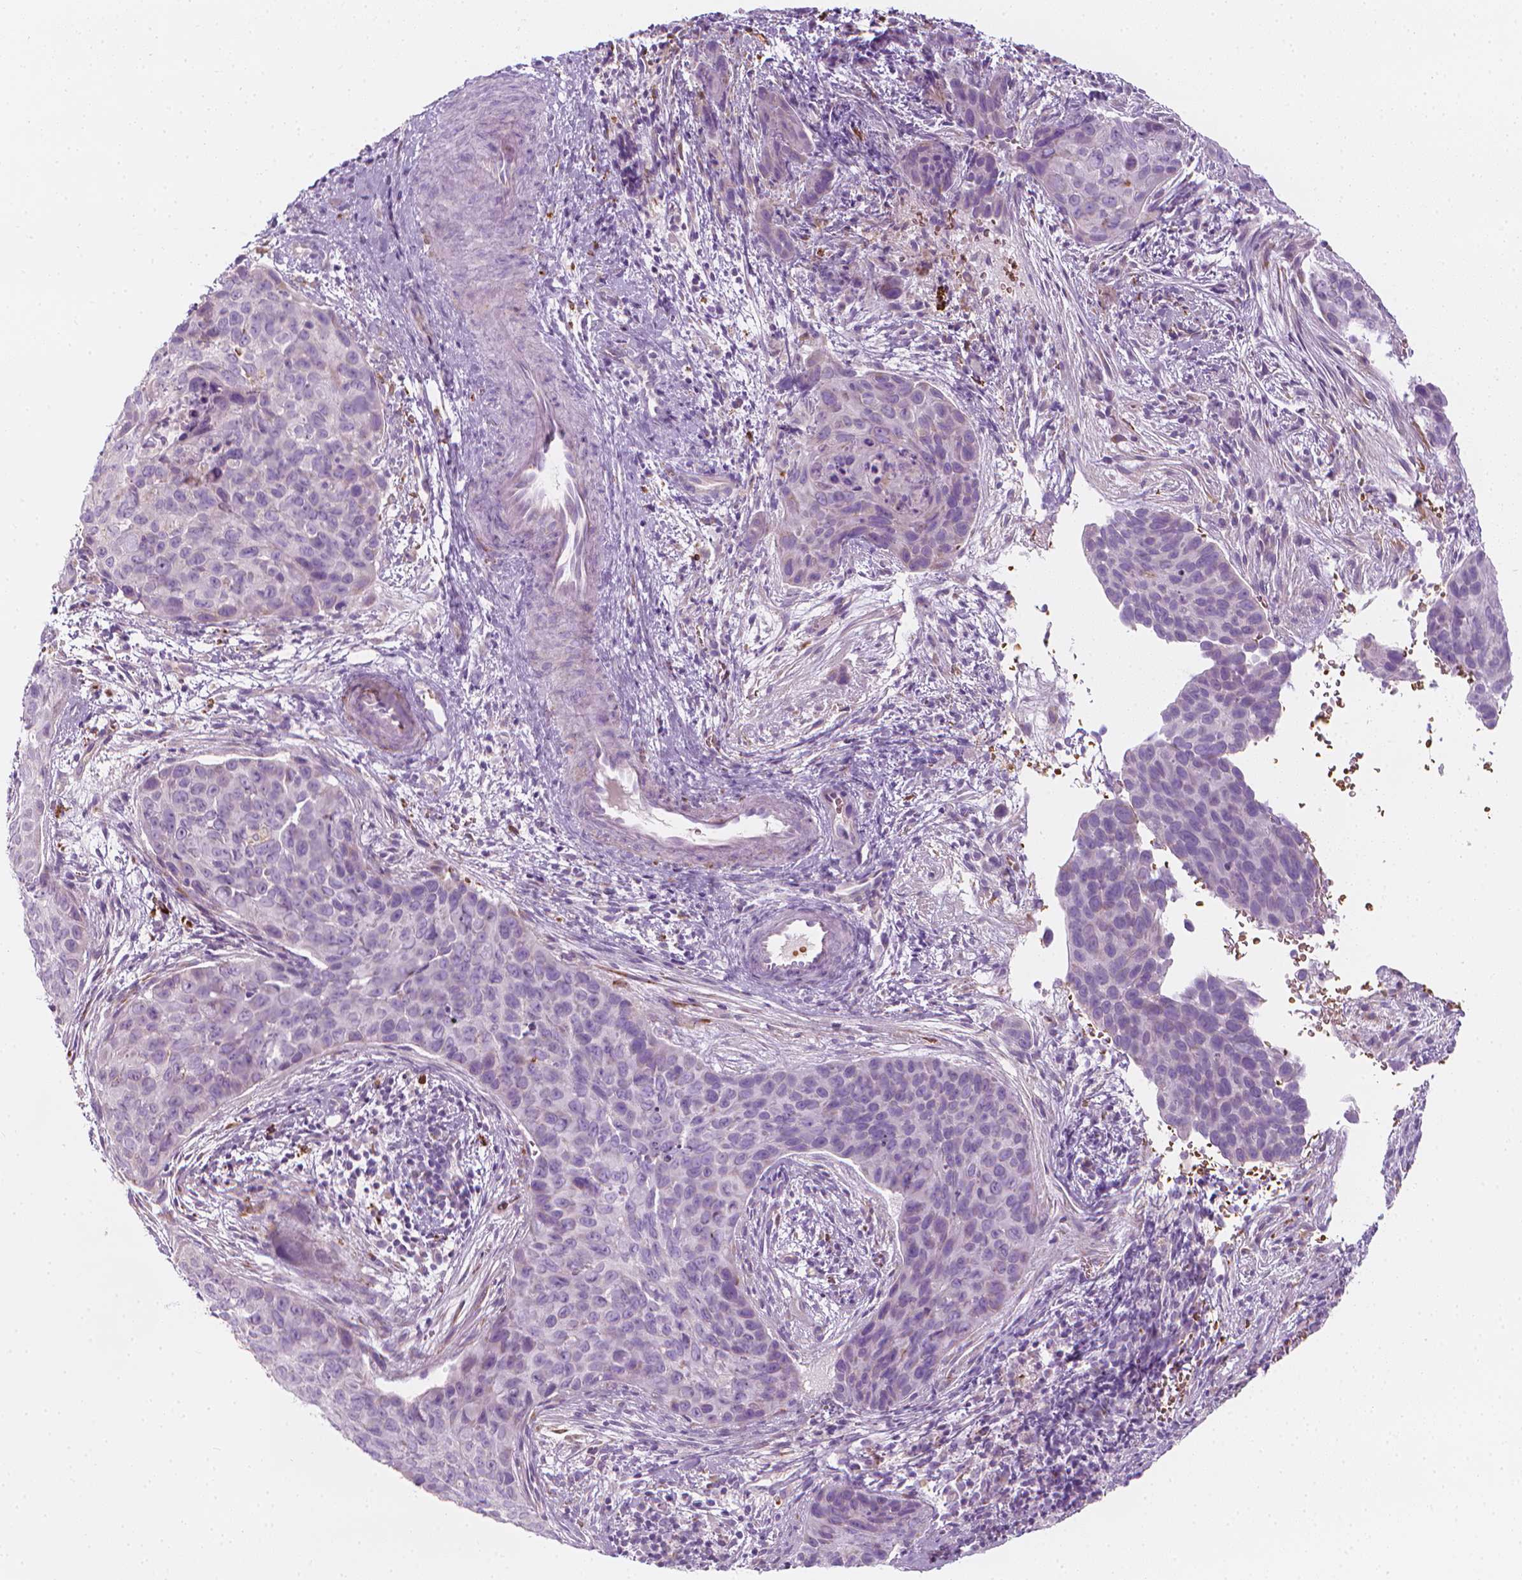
{"staining": {"intensity": "negative", "quantity": "none", "location": "none"}, "tissue": "cervical cancer", "cell_type": "Tumor cells", "image_type": "cancer", "snomed": [{"axis": "morphology", "description": "Squamous cell carcinoma, NOS"}, {"axis": "topography", "description": "Cervix"}], "caption": "Immunohistochemistry photomicrograph of human cervical squamous cell carcinoma stained for a protein (brown), which reveals no positivity in tumor cells.", "gene": "CES1", "patient": {"sex": "female", "age": 35}}